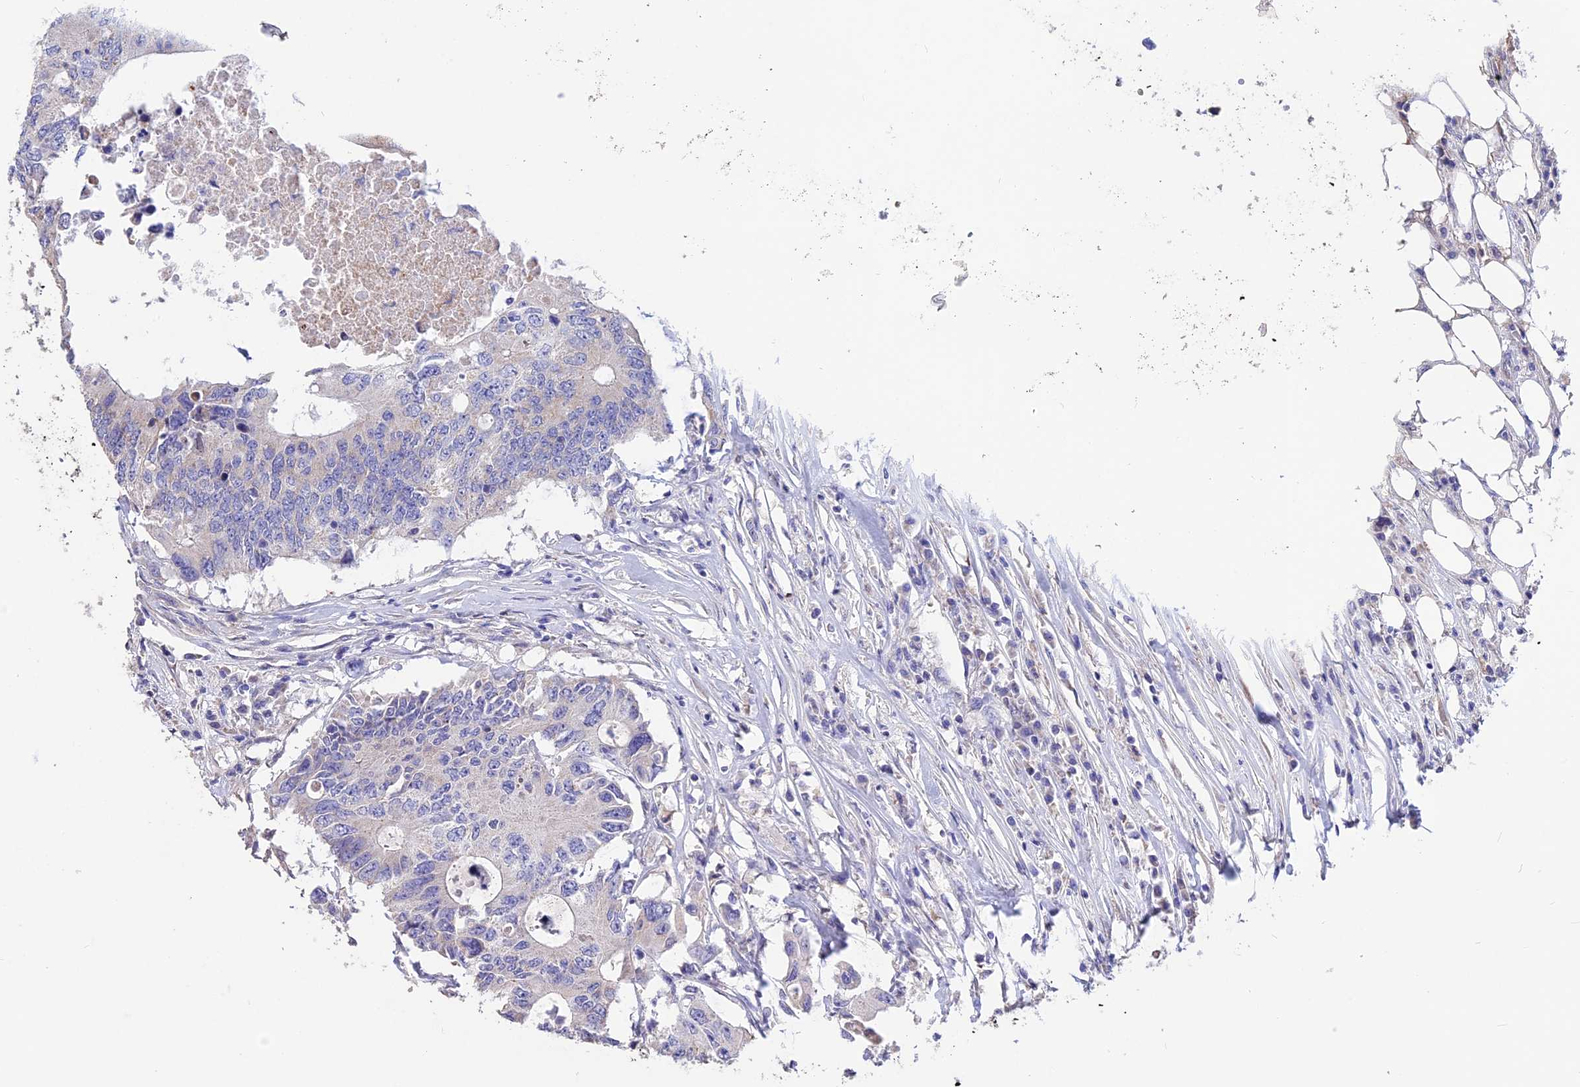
{"staining": {"intensity": "negative", "quantity": "none", "location": "none"}, "tissue": "colorectal cancer", "cell_type": "Tumor cells", "image_type": "cancer", "snomed": [{"axis": "morphology", "description": "Adenocarcinoma, NOS"}, {"axis": "topography", "description": "Colon"}], "caption": "The photomicrograph displays no significant positivity in tumor cells of colorectal adenocarcinoma.", "gene": "CYP2U1", "patient": {"sex": "male", "age": 71}}